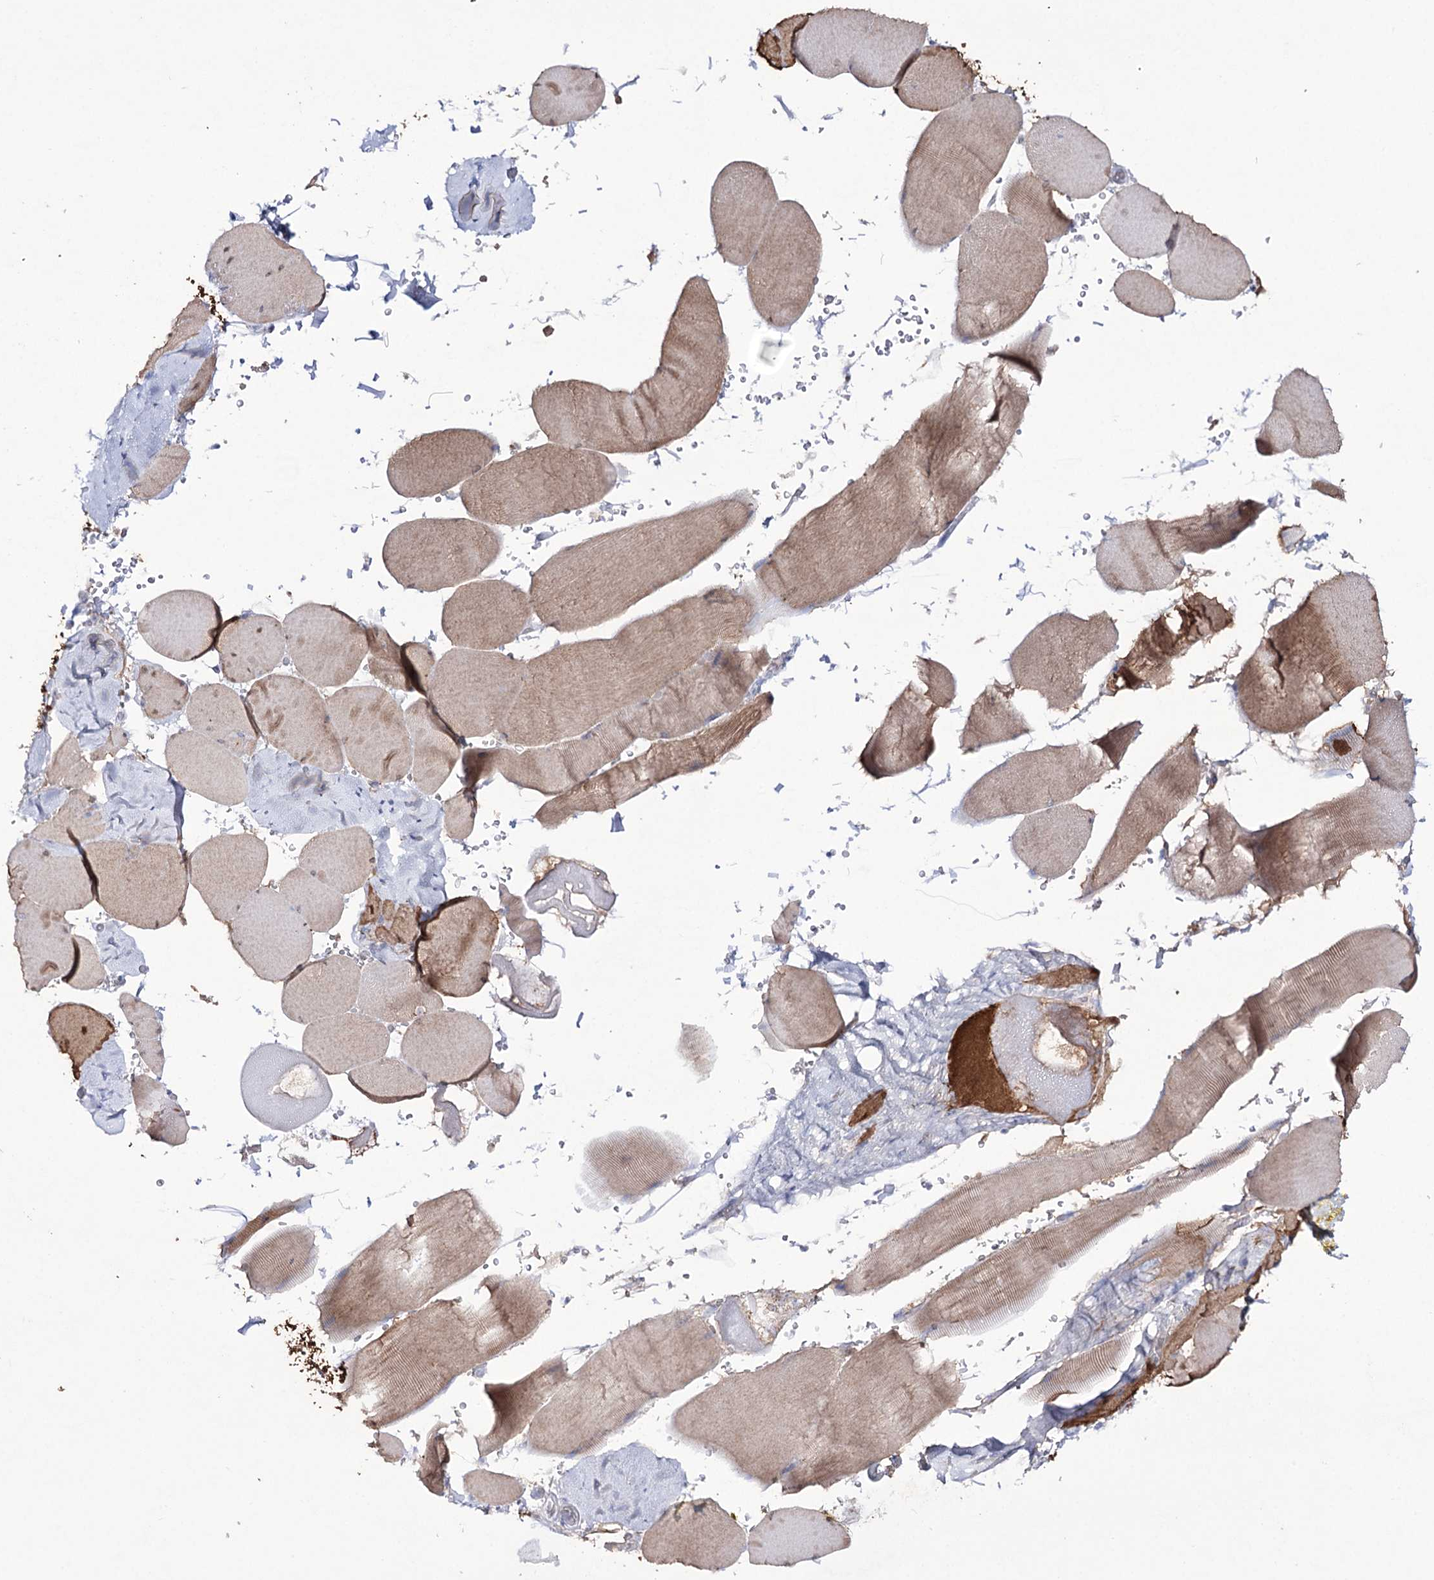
{"staining": {"intensity": "moderate", "quantity": ">75%", "location": "cytoplasmic/membranous"}, "tissue": "skeletal muscle", "cell_type": "Myocytes", "image_type": "normal", "snomed": [{"axis": "morphology", "description": "Normal tissue, NOS"}, {"axis": "topography", "description": "Skeletal muscle"}, {"axis": "topography", "description": "Head-Neck"}], "caption": "This image displays IHC staining of normal human skeletal muscle, with medium moderate cytoplasmic/membranous expression in about >75% of myocytes.", "gene": "NAGLU", "patient": {"sex": "male", "age": 66}}